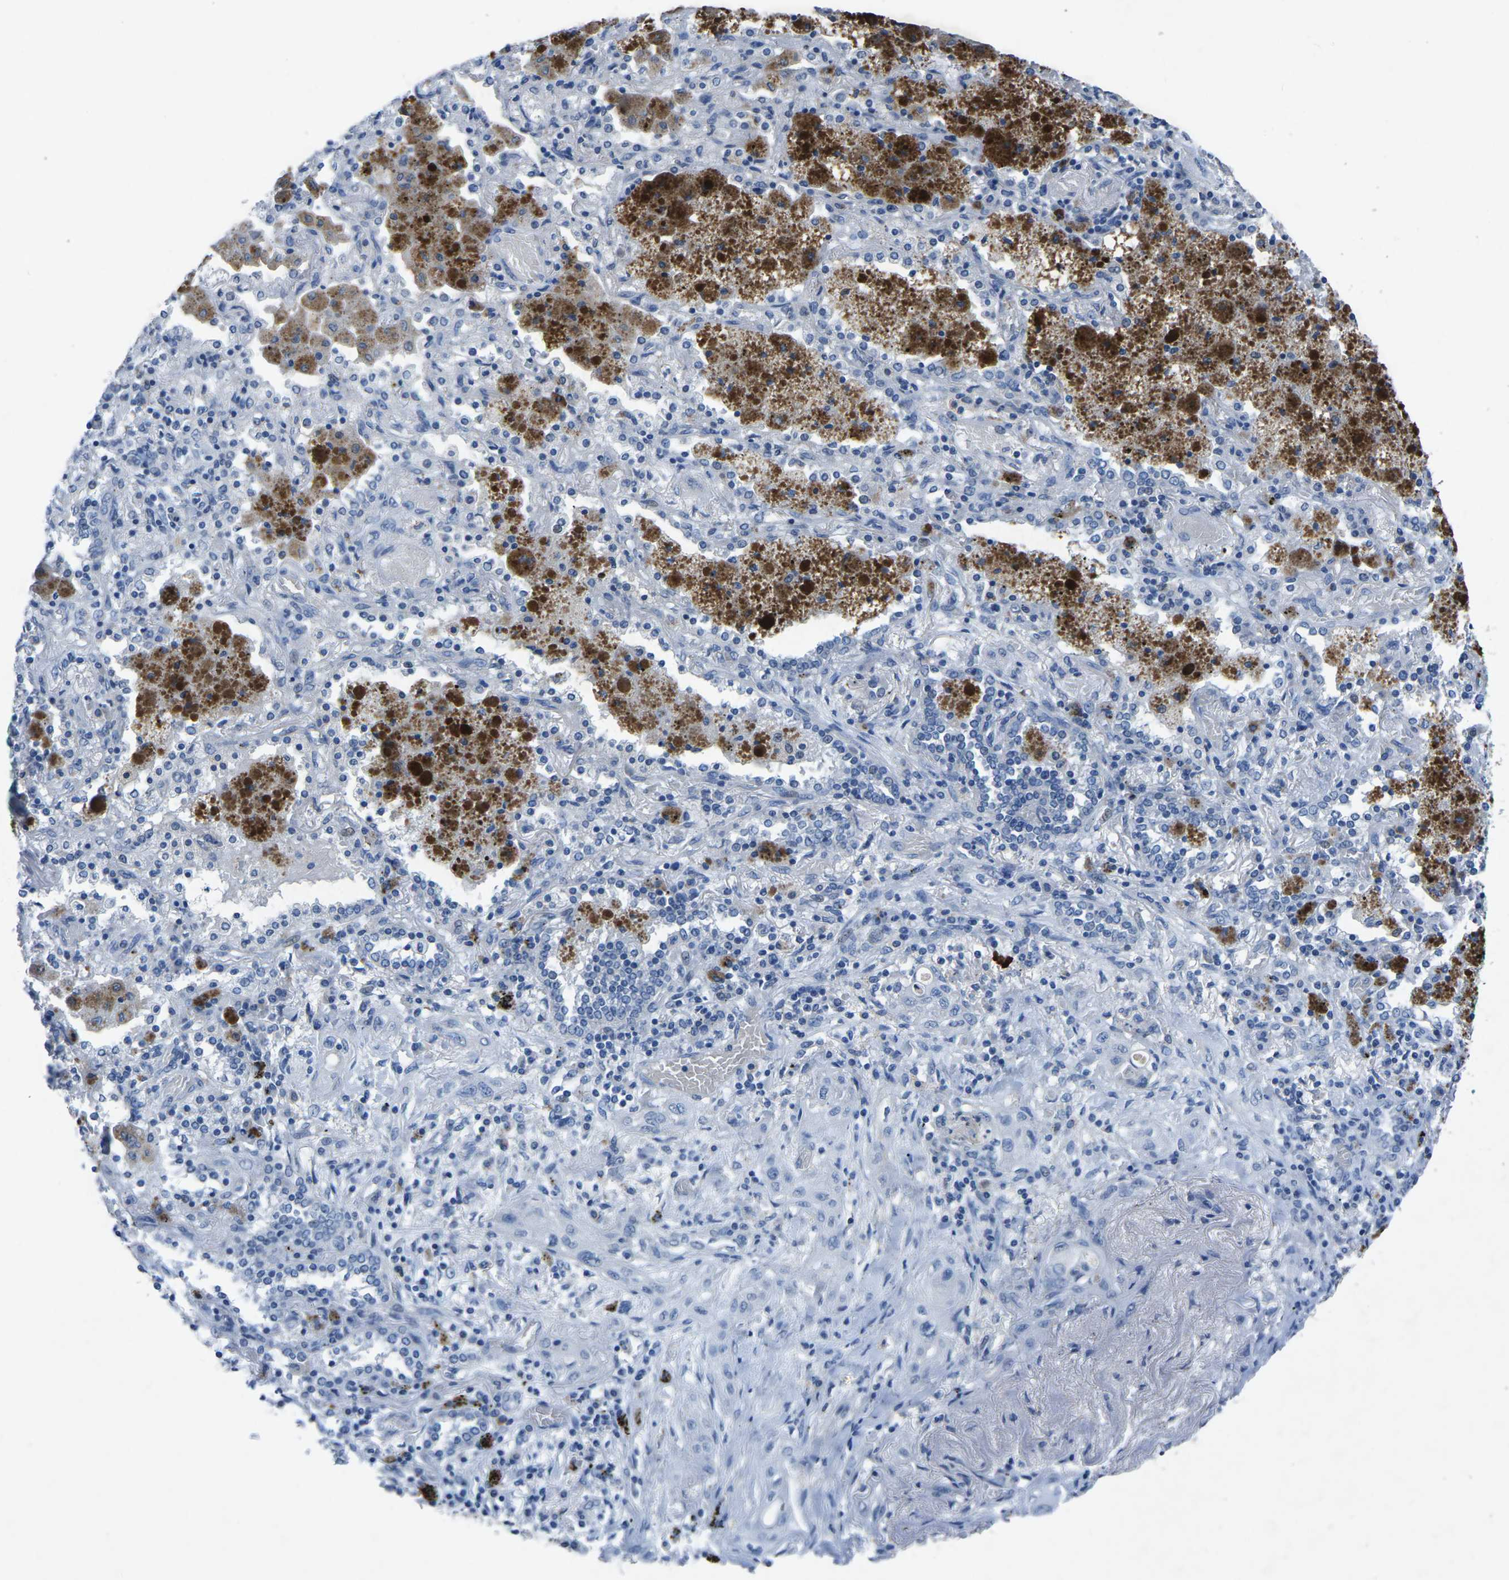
{"staining": {"intensity": "negative", "quantity": "none", "location": "none"}, "tissue": "lung cancer", "cell_type": "Tumor cells", "image_type": "cancer", "snomed": [{"axis": "morphology", "description": "Squamous cell carcinoma, NOS"}, {"axis": "topography", "description": "Lung"}], "caption": "IHC micrograph of lung cancer (squamous cell carcinoma) stained for a protein (brown), which demonstrates no positivity in tumor cells.", "gene": "PLG", "patient": {"sex": "female", "age": 47}}